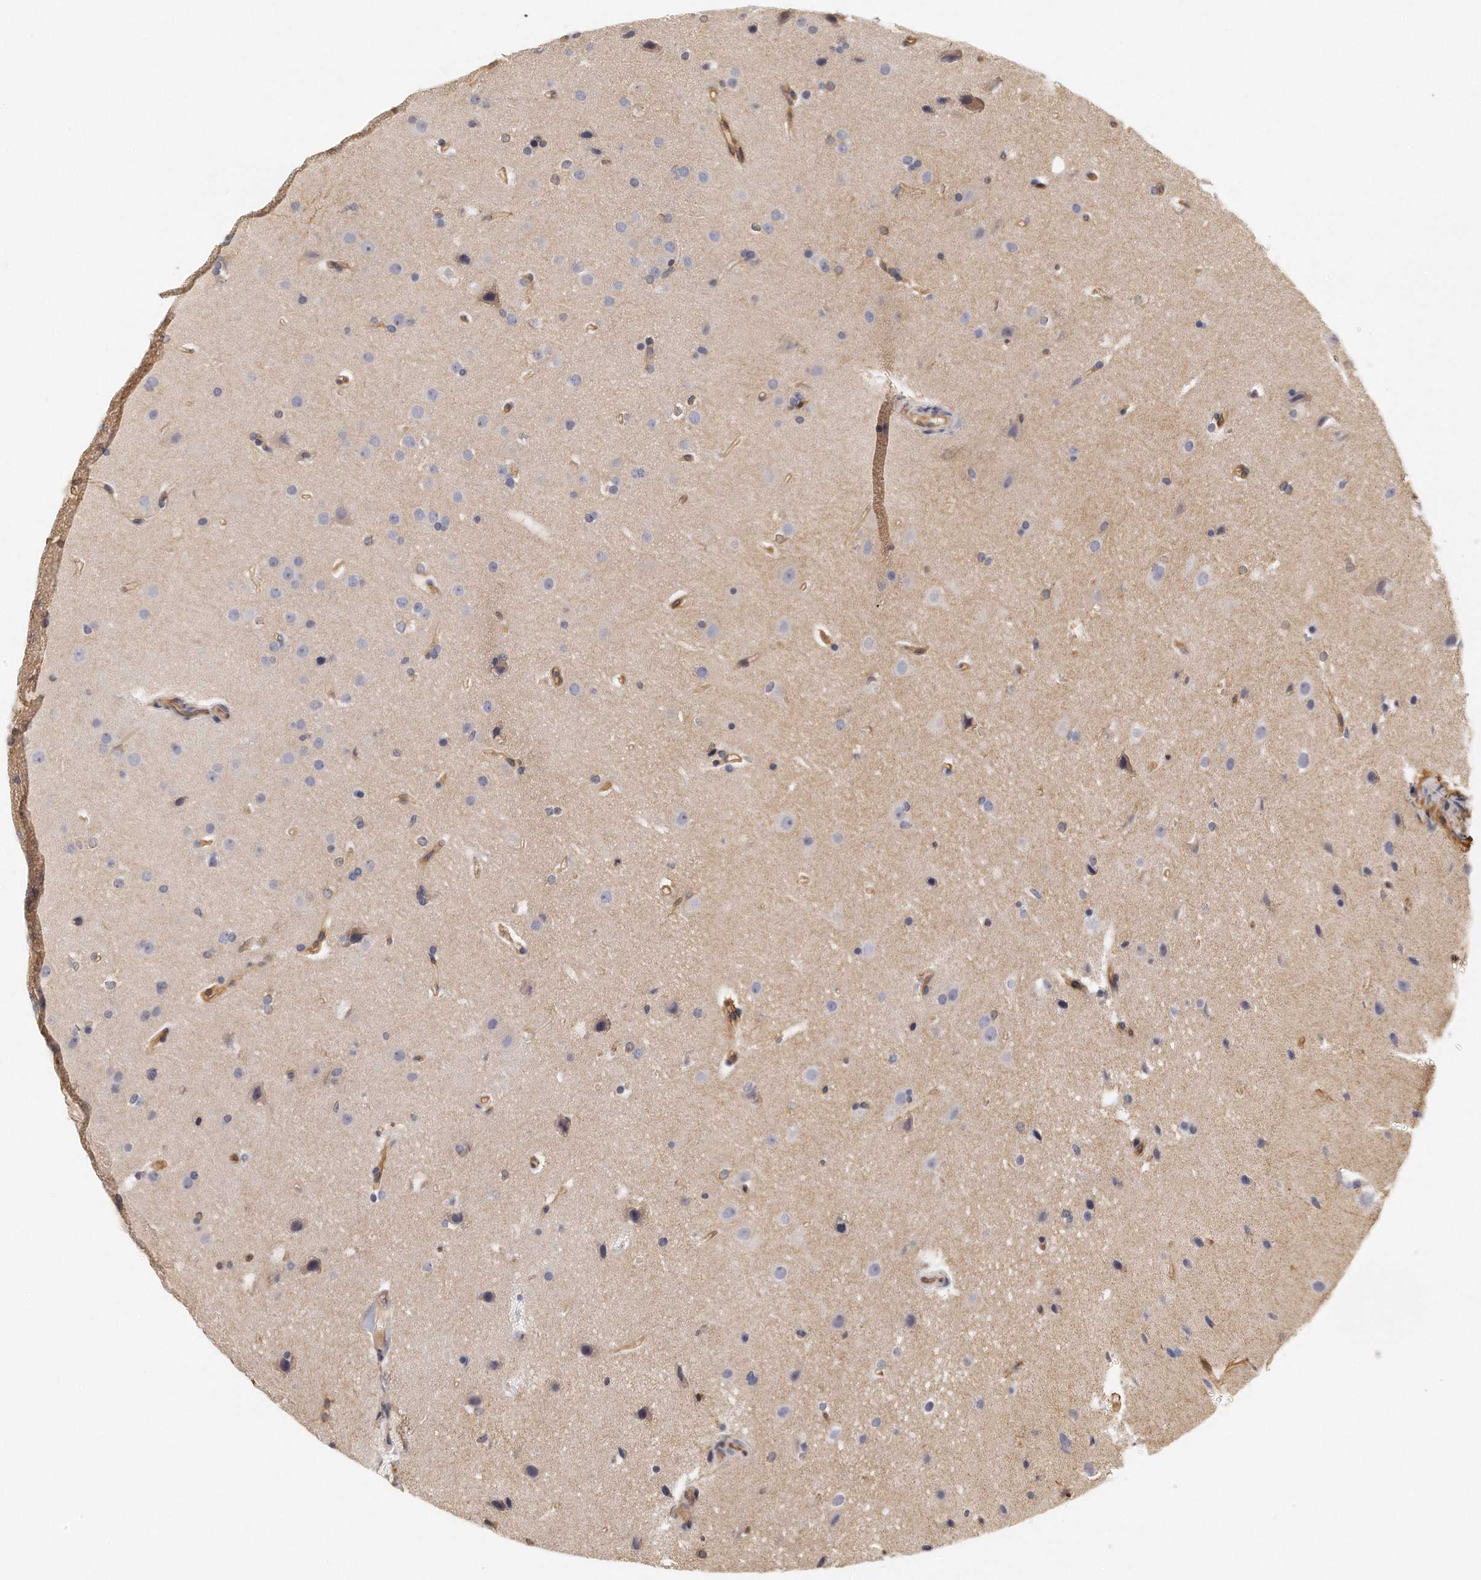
{"staining": {"intensity": "negative", "quantity": "none", "location": "none"}, "tissue": "glioma", "cell_type": "Tumor cells", "image_type": "cancer", "snomed": [{"axis": "morphology", "description": "Glioma, malignant, Low grade"}, {"axis": "topography", "description": "Cerebral cortex"}], "caption": "High magnification brightfield microscopy of glioma stained with DAB (3,3'-diaminobenzidine) (brown) and counterstained with hematoxylin (blue): tumor cells show no significant staining.", "gene": "CHST7", "patient": {"sex": "female", "age": 47}}